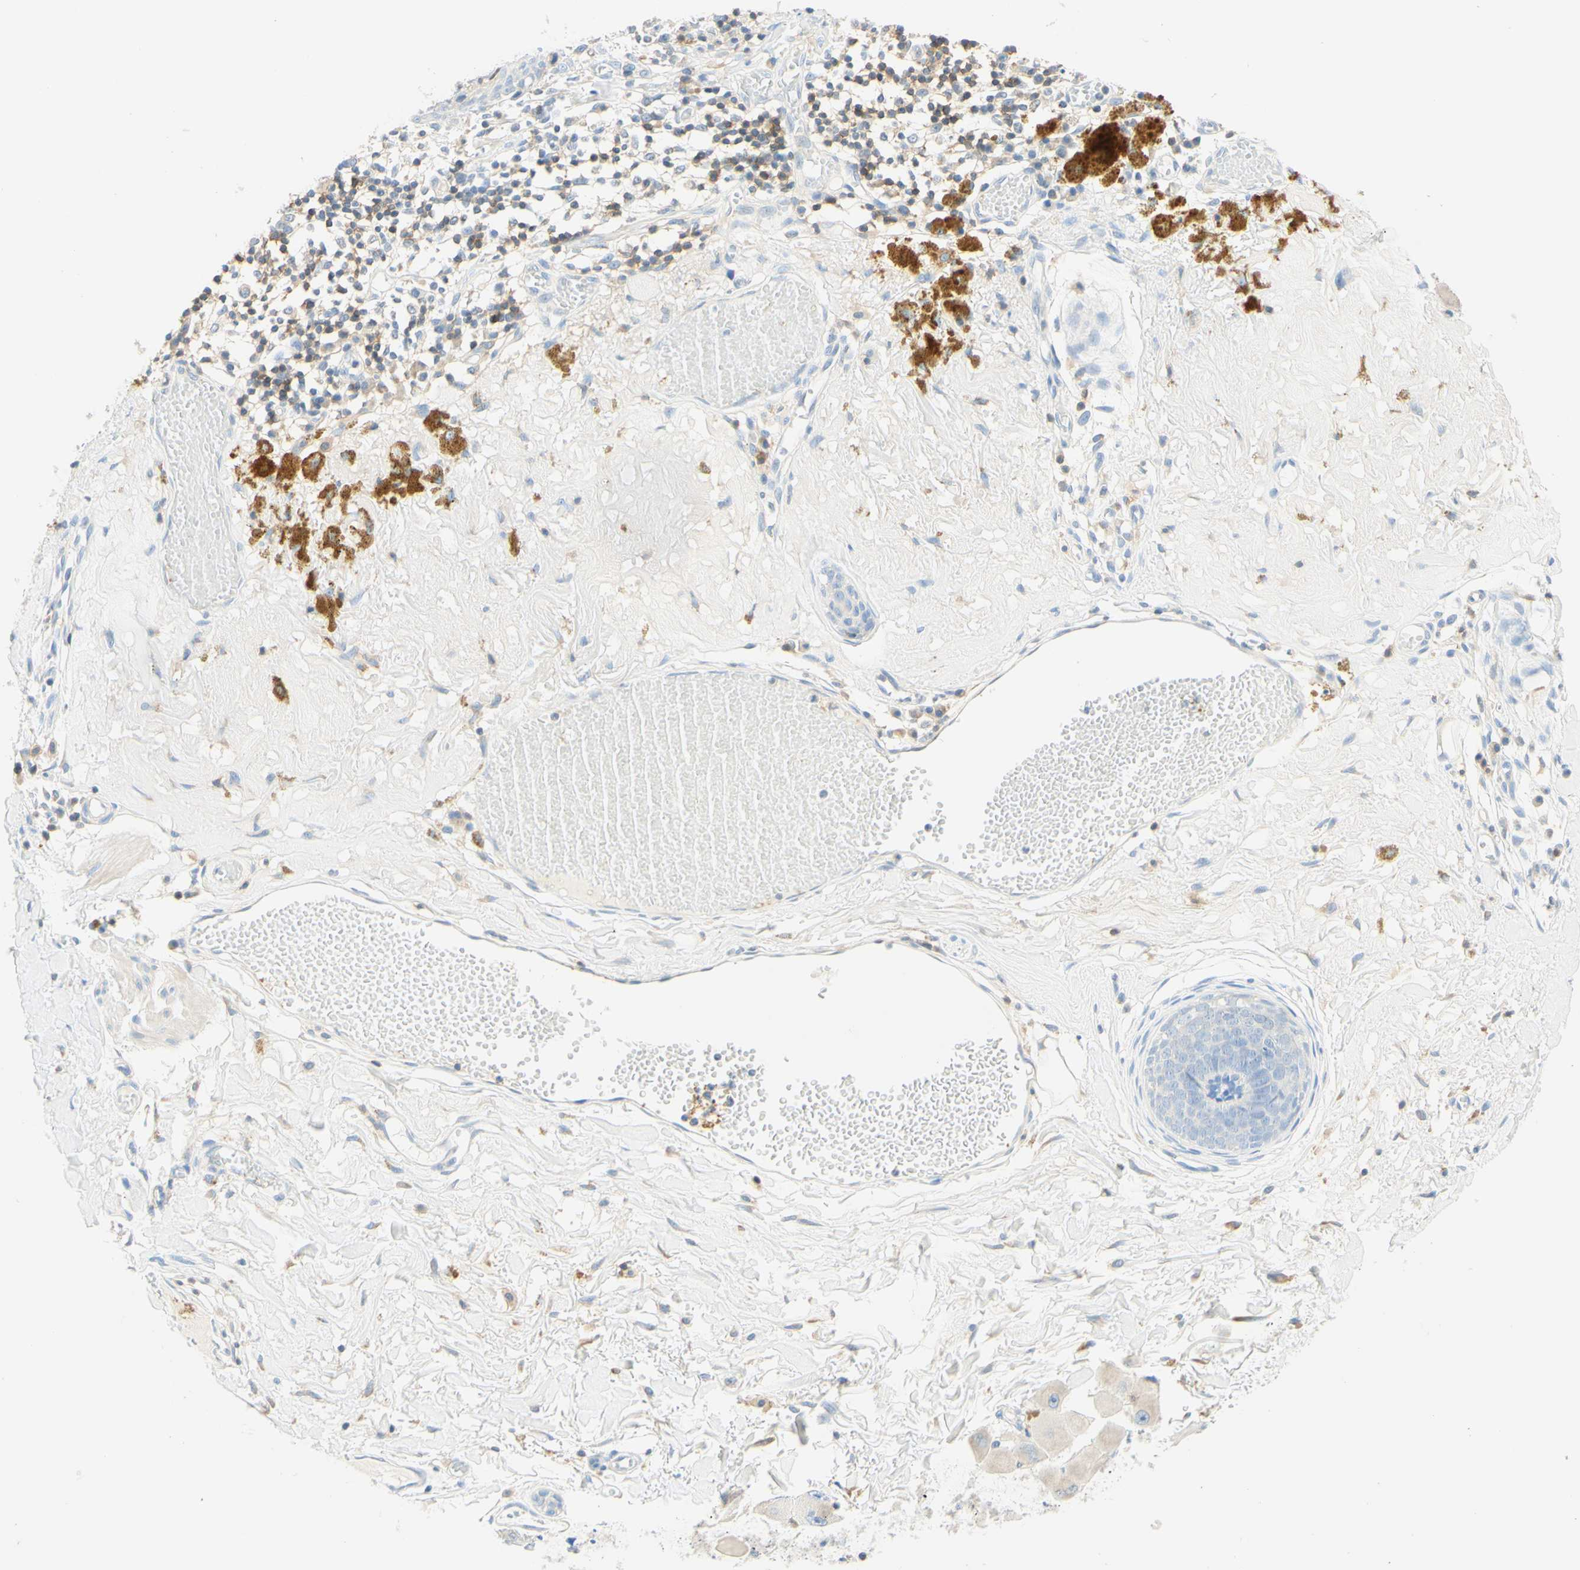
{"staining": {"intensity": "negative", "quantity": "none", "location": "none"}, "tissue": "melanoma", "cell_type": "Tumor cells", "image_type": "cancer", "snomed": [{"axis": "morphology", "description": "Malignant melanoma in situ"}, {"axis": "morphology", "description": "Malignant melanoma, NOS"}, {"axis": "topography", "description": "Skin"}], "caption": "The micrograph displays no significant expression in tumor cells of malignant melanoma.", "gene": "LAT", "patient": {"sex": "female", "age": 88}}